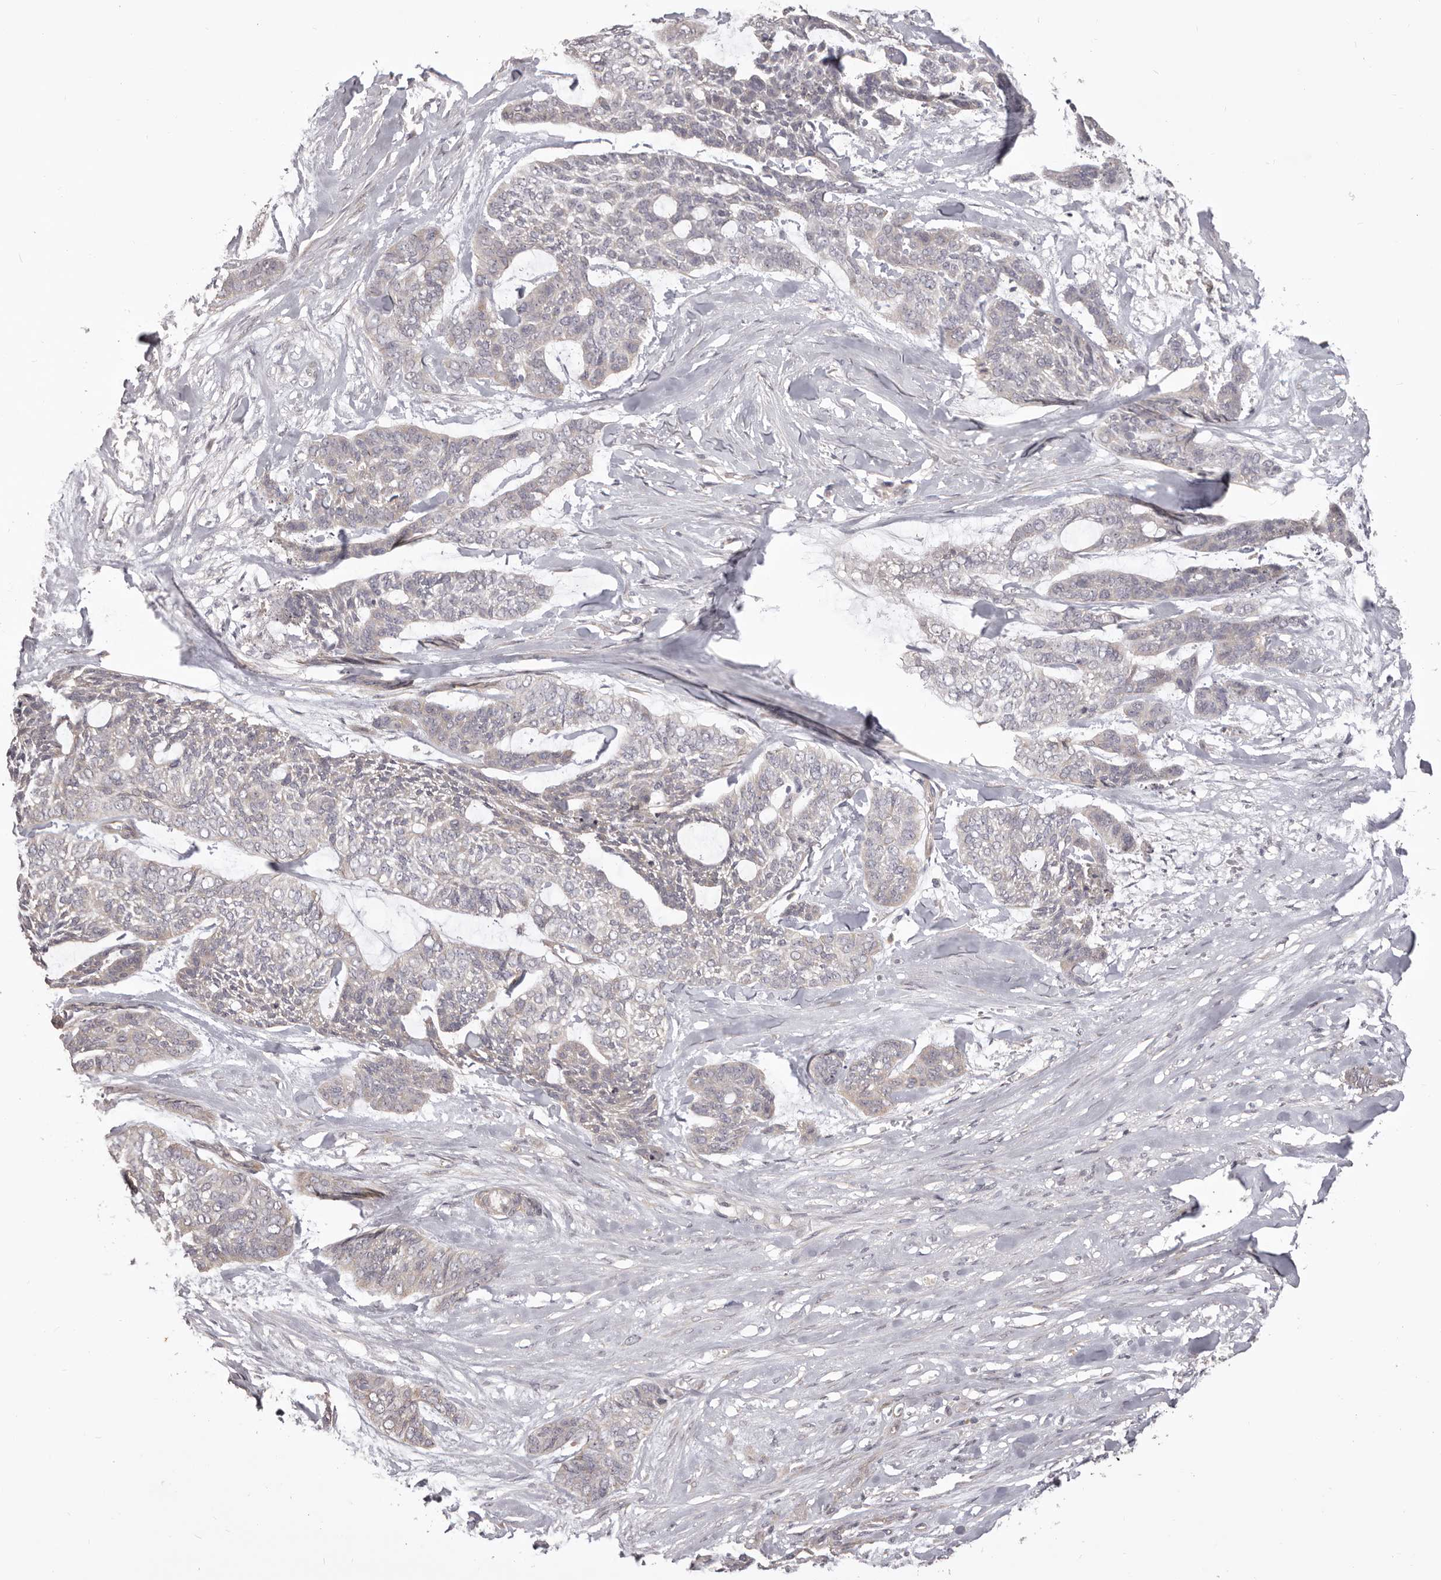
{"staining": {"intensity": "negative", "quantity": "none", "location": "none"}, "tissue": "skin cancer", "cell_type": "Tumor cells", "image_type": "cancer", "snomed": [{"axis": "morphology", "description": "Basal cell carcinoma"}, {"axis": "topography", "description": "Skin"}], "caption": "The immunohistochemistry (IHC) micrograph has no significant expression in tumor cells of skin cancer (basal cell carcinoma) tissue.", "gene": "HRH1", "patient": {"sex": "female", "age": 64}}